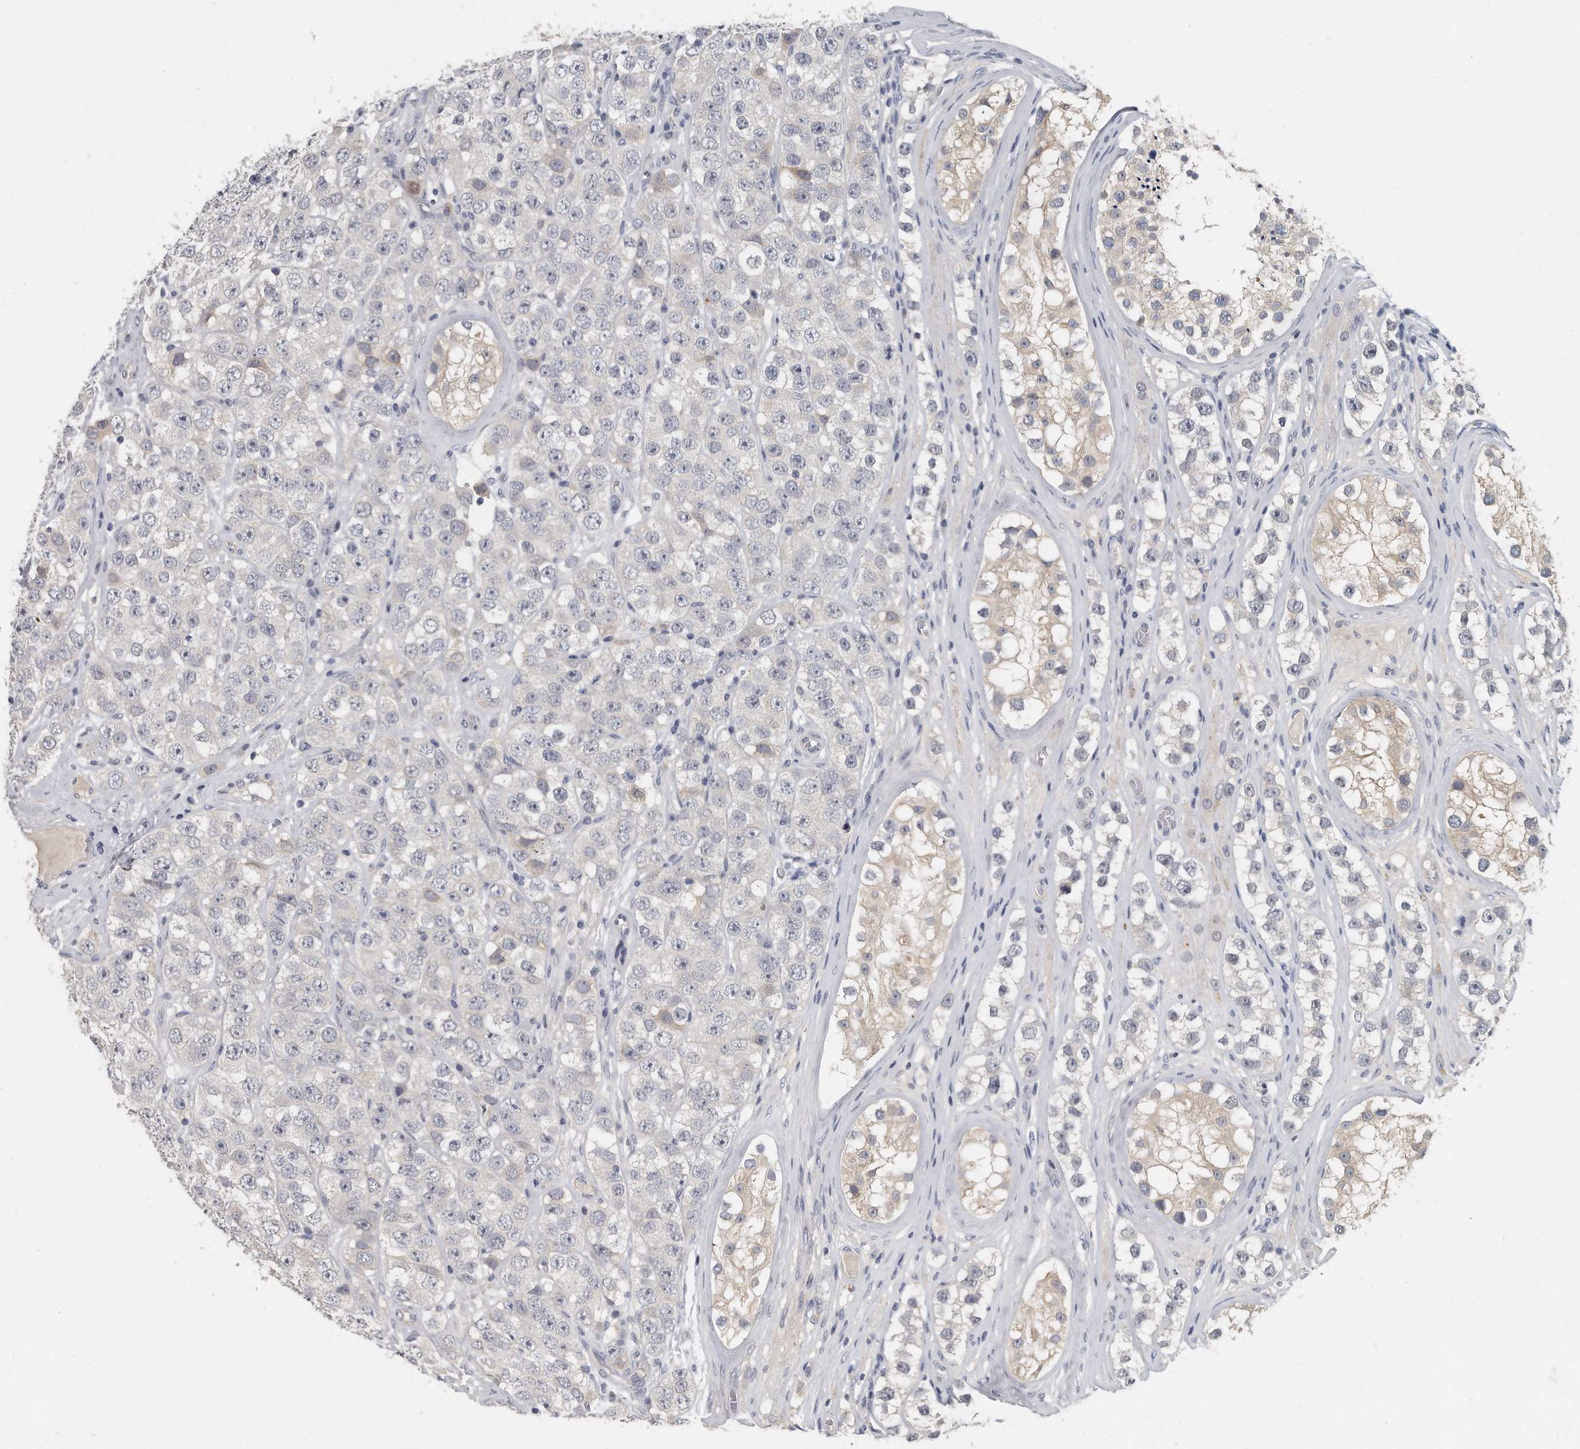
{"staining": {"intensity": "negative", "quantity": "none", "location": "none"}, "tissue": "testis cancer", "cell_type": "Tumor cells", "image_type": "cancer", "snomed": [{"axis": "morphology", "description": "Seminoma, NOS"}, {"axis": "topography", "description": "Testis"}], "caption": "Tumor cells show no significant protein staining in testis cancer (seminoma).", "gene": "KLHL7", "patient": {"sex": "male", "age": 28}}